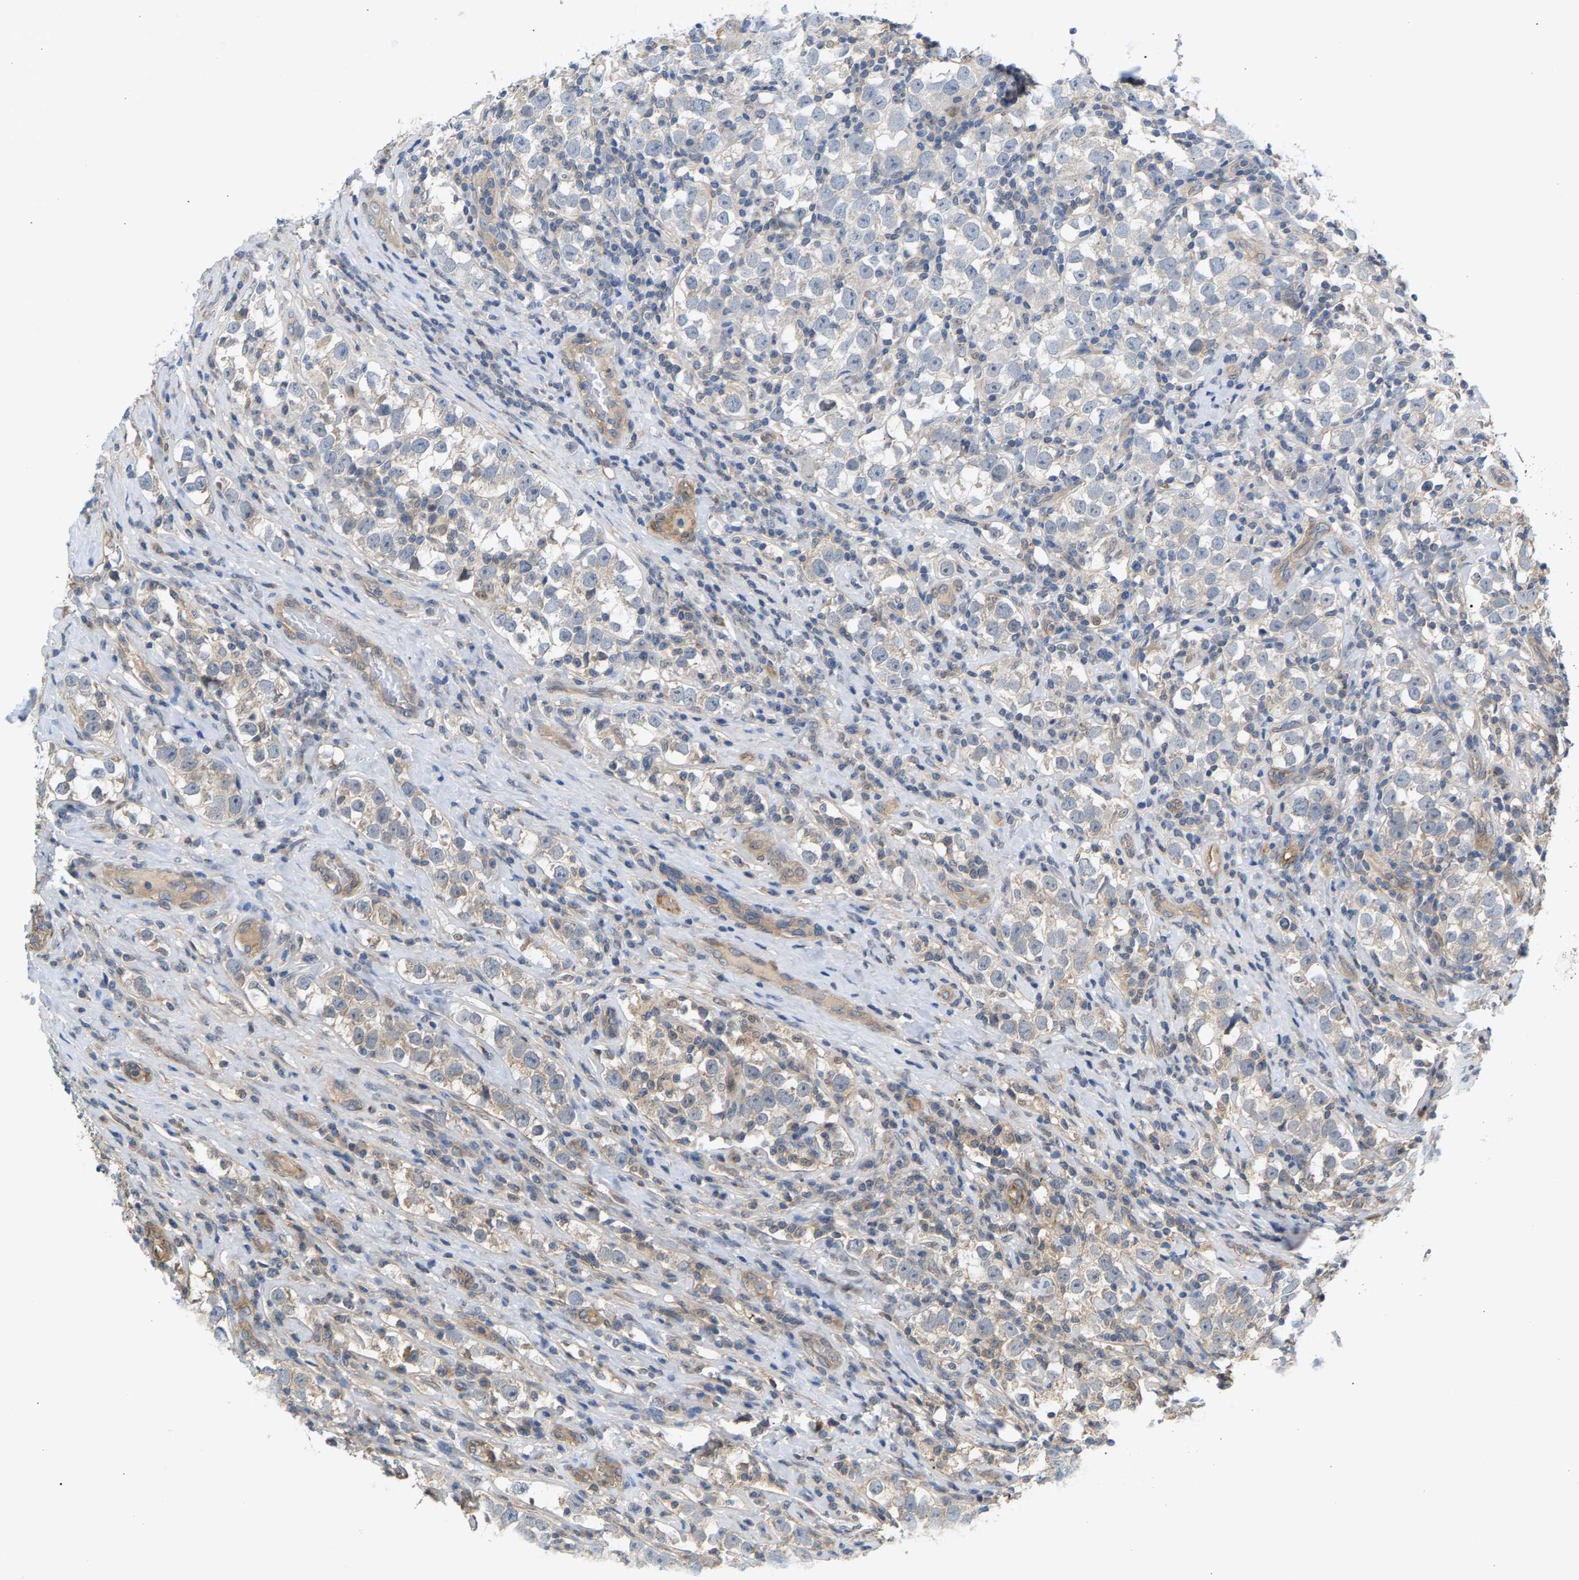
{"staining": {"intensity": "weak", "quantity": "25%-75%", "location": "cytoplasmic/membranous"}, "tissue": "testis cancer", "cell_type": "Tumor cells", "image_type": "cancer", "snomed": [{"axis": "morphology", "description": "Normal tissue, NOS"}, {"axis": "morphology", "description": "Seminoma, NOS"}, {"axis": "topography", "description": "Testis"}], "caption": "Human seminoma (testis) stained with a brown dye shows weak cytoplasmic/membranous positive positivity in approximately 25%-75% of tumor cells.", "gene": "KRTAP27-1", "patient": {"sex": "male", "age": 43}}